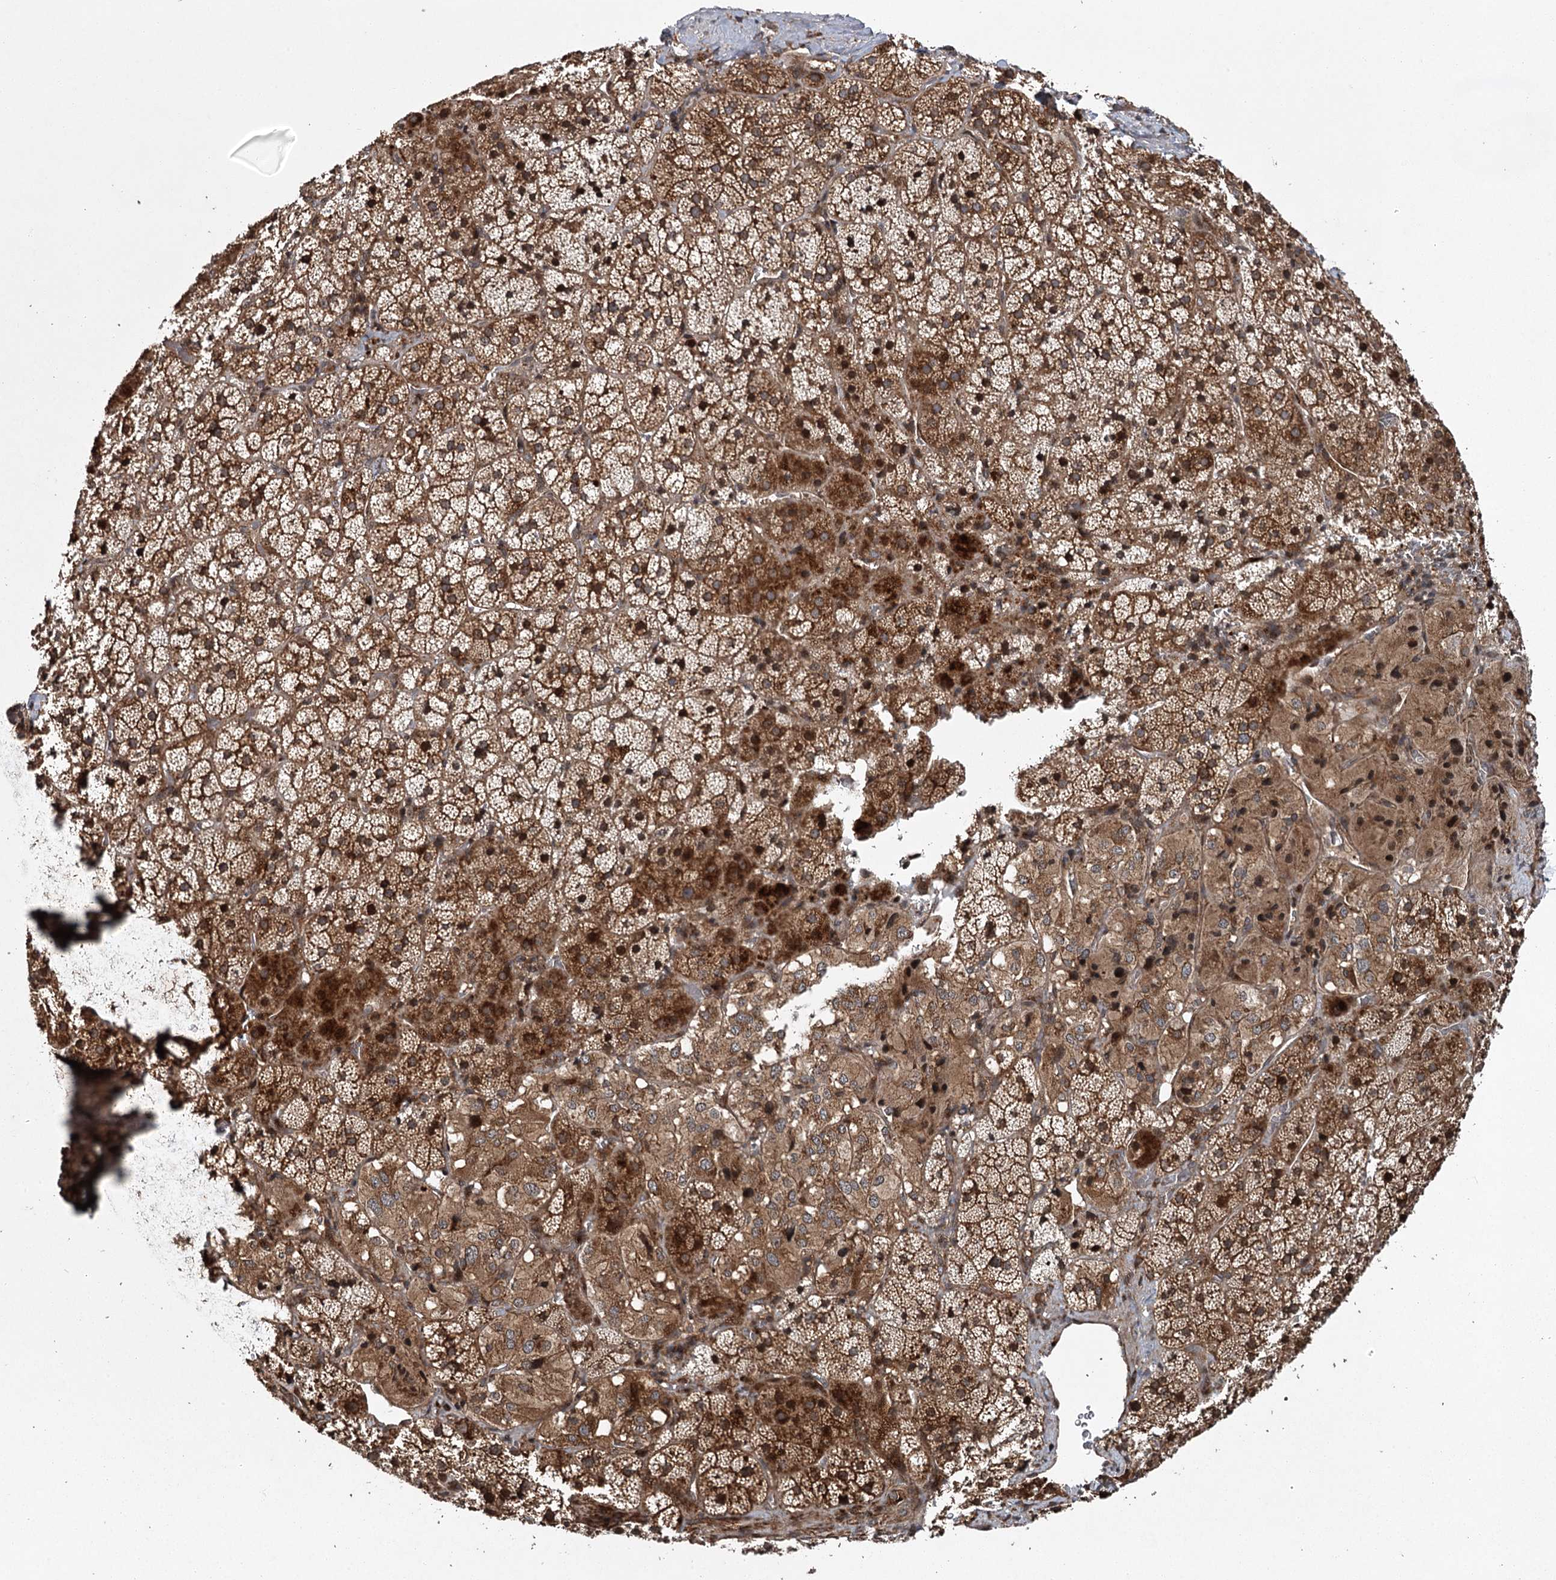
{"staining": {"intensity": "moderate", "quantity": ">75%", "location": "cytoplasmic/membranous,nuclear"}, "tissue": "adrenal gland", "cell_type": "Glandular cells", "image_type": "normal", "snomed": [{"axis": "morphology", "description": "Normal tissue, NOS"}, {"axis": "topography", "description": "Adrenal gland"}], "caption": "Immunohistochemistry (DAB (3,3'-diaminobenzidine)) staining of benign adrenal gland demonstrates moderate cytoplasmic/membranous,nuclear protein positivity in about >75% of glandular cells.", "gene": "RPAP3", "patient": {"sex": "female", "age": 44}}